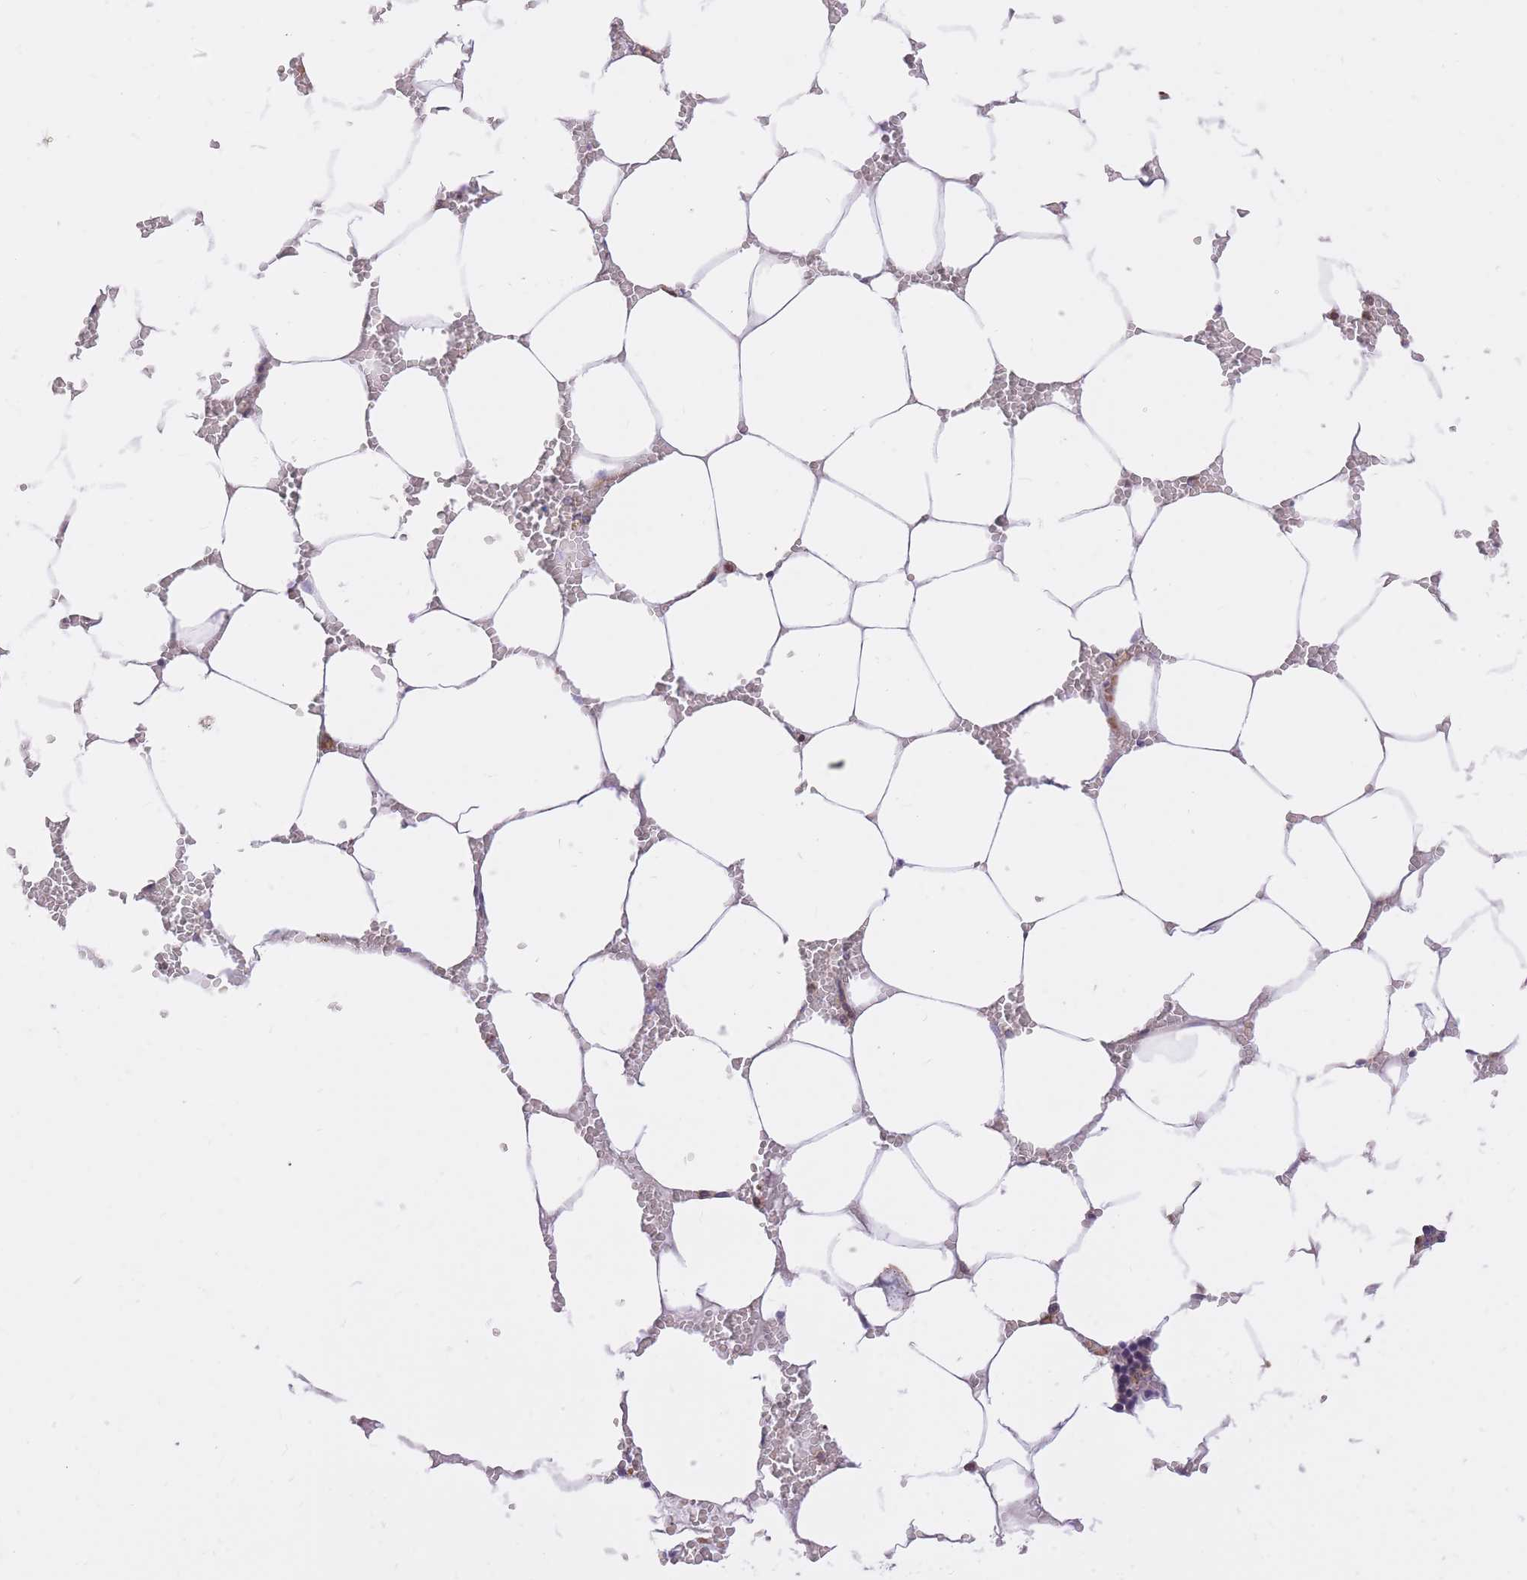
{"staining": {"intensity": "strong", "quantity": "<25%", "location": "cytoplasmic/membranous"}, "tissue": "bone marrow", "cell_type": "Hematopoietic cells", "image_type": "normal", "snomed": [{"axis": "morphology", "description": "Normal tissue, NOS"}, {"axis": "topography", "description": "Bone marrow"}], "caption": "Immunohistochemistry (IHC) of benign bone marrow exhibits medium levels of strong cytoplasmic/membranous expression in about <25% of hematopoietic cells.", "gene": "GBP7", "patient": {"sex": "male", "age": 70}}